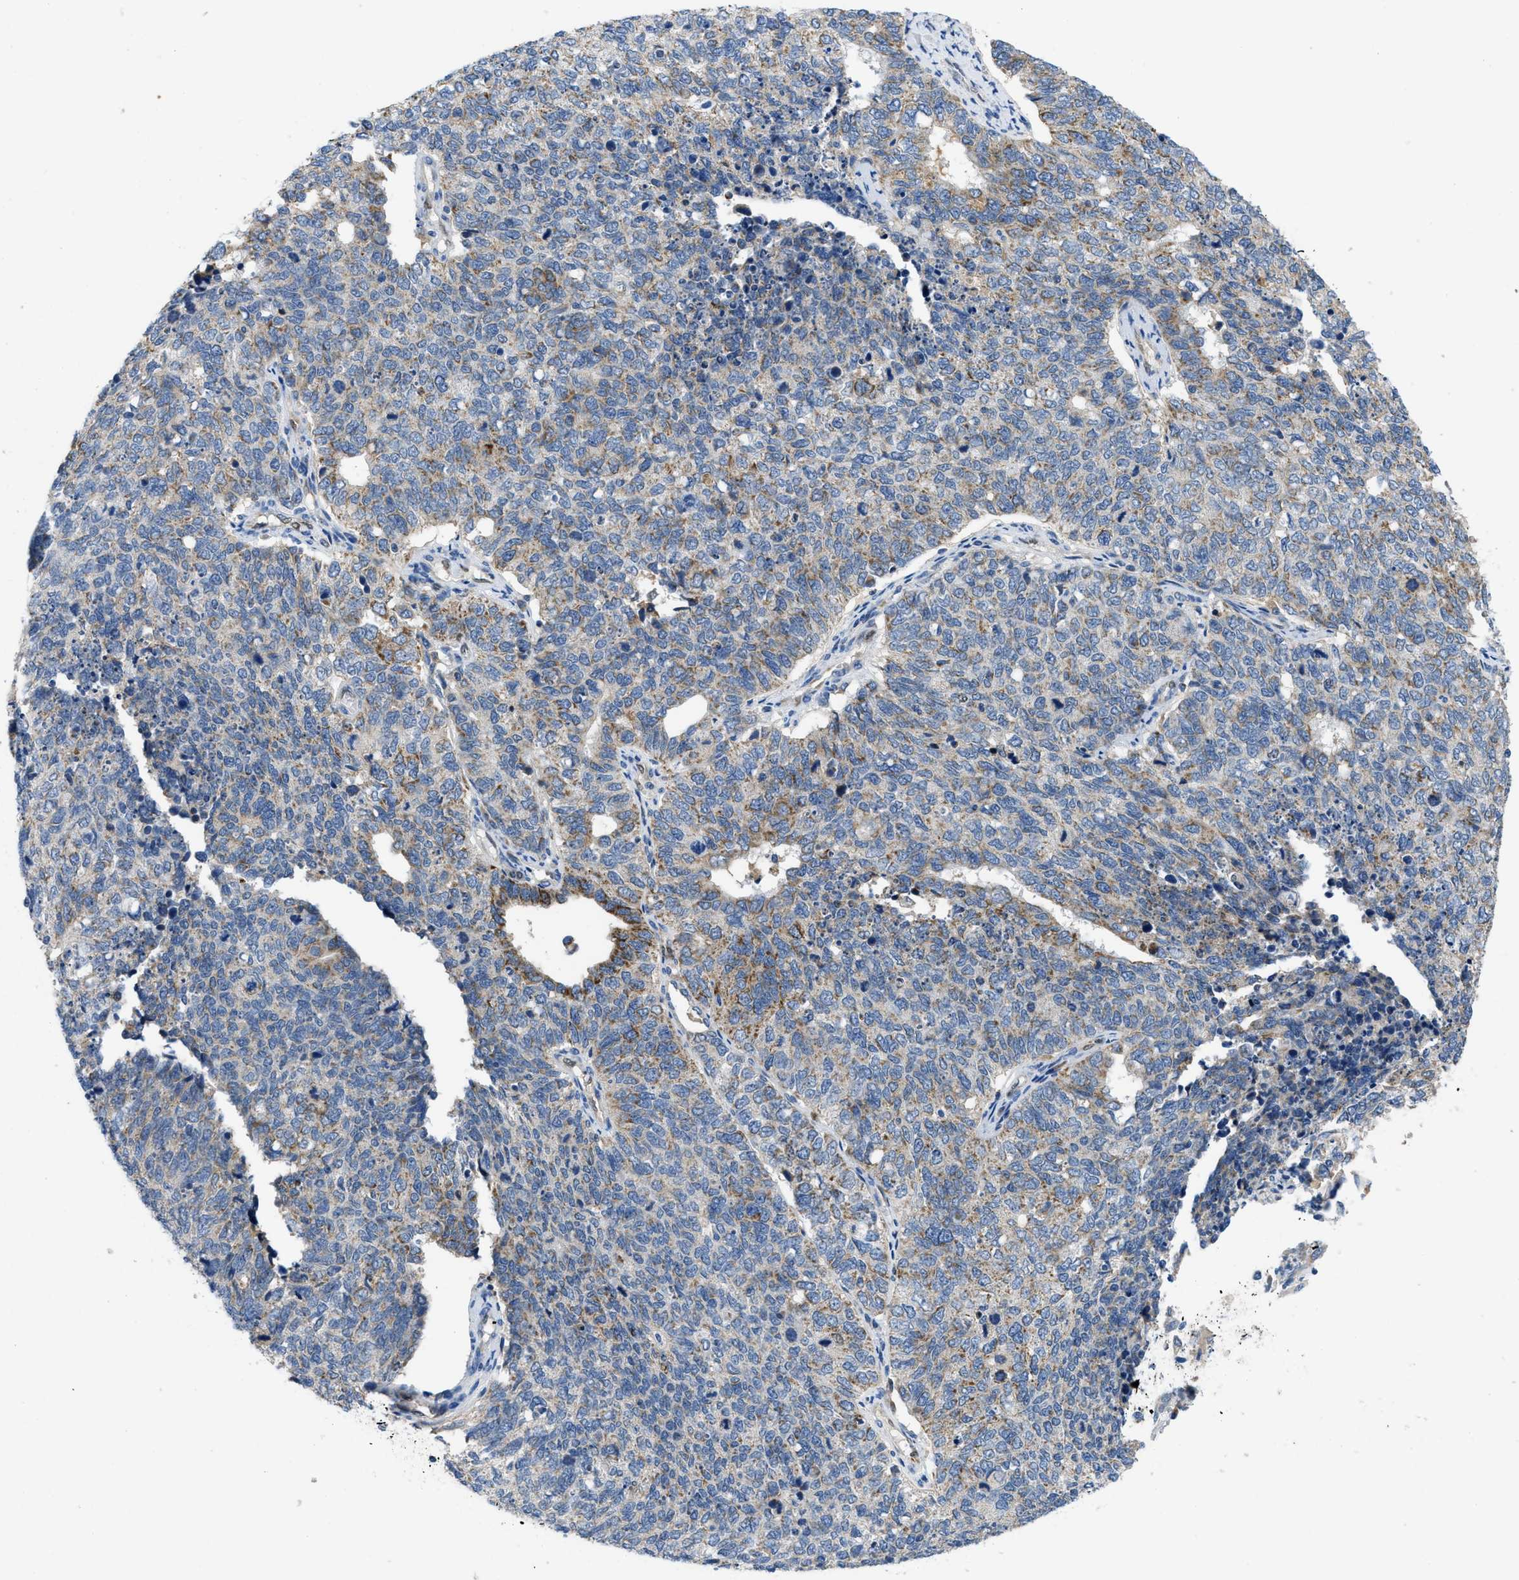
{"staining": {"intensity": "moderate", "quantity": "25%-75%", "location": "cytoplasmic/membranous"}, "tissue": "cervical cancer", "cell_type": "Tumor cells", "image_type": "cancer", "snomed": [{"axis": "morphology", "description": "Squamous cell carcinoma, NOS"}, {"axis": "topography", "description": "Cervix"}], "caption": "Protein analysis of cervical cancer tissue reveals moderate cytoplasmic/membranous staining in about 25%-75% of tumor cells.", "gene": "PNKD", "patient": {"sex": "female", "age": 63}}